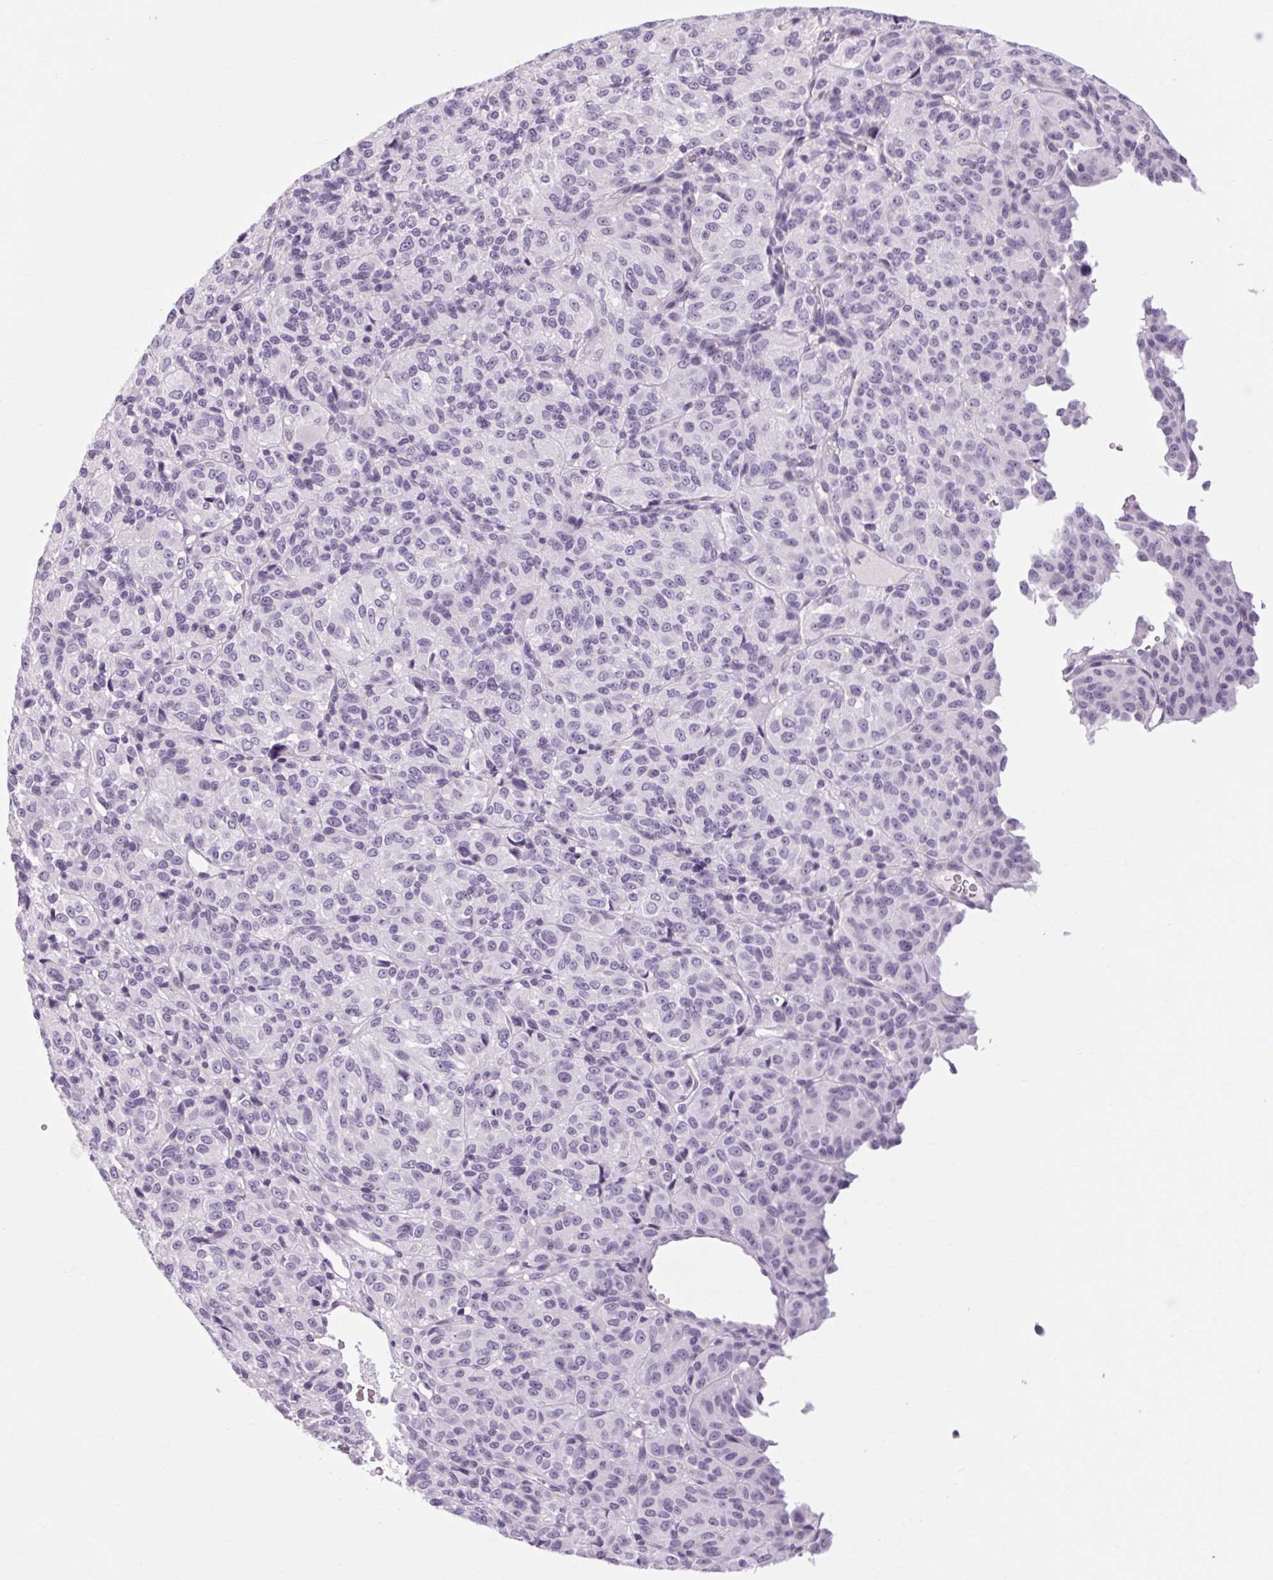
{"staining": {"intensity": "negative", "quantity": "none", "location": "none"}, "tissue": "melanoma", "cell_type": "Tumor cells", "image_type": "cancer", "snomed": [{"axis": "morphology", "description": "Malignant melanoma, Metastatic site"}, {"axis": "topography", "description": "Brain"}], "caption": "Immunohistochemistry micrograph of human malignant melanoma (metastatic site) stained for a protein (brown), which shows no staining in tumor cells.", "gene": "POMC", "patient": {"sex": "female", "age": 56}}